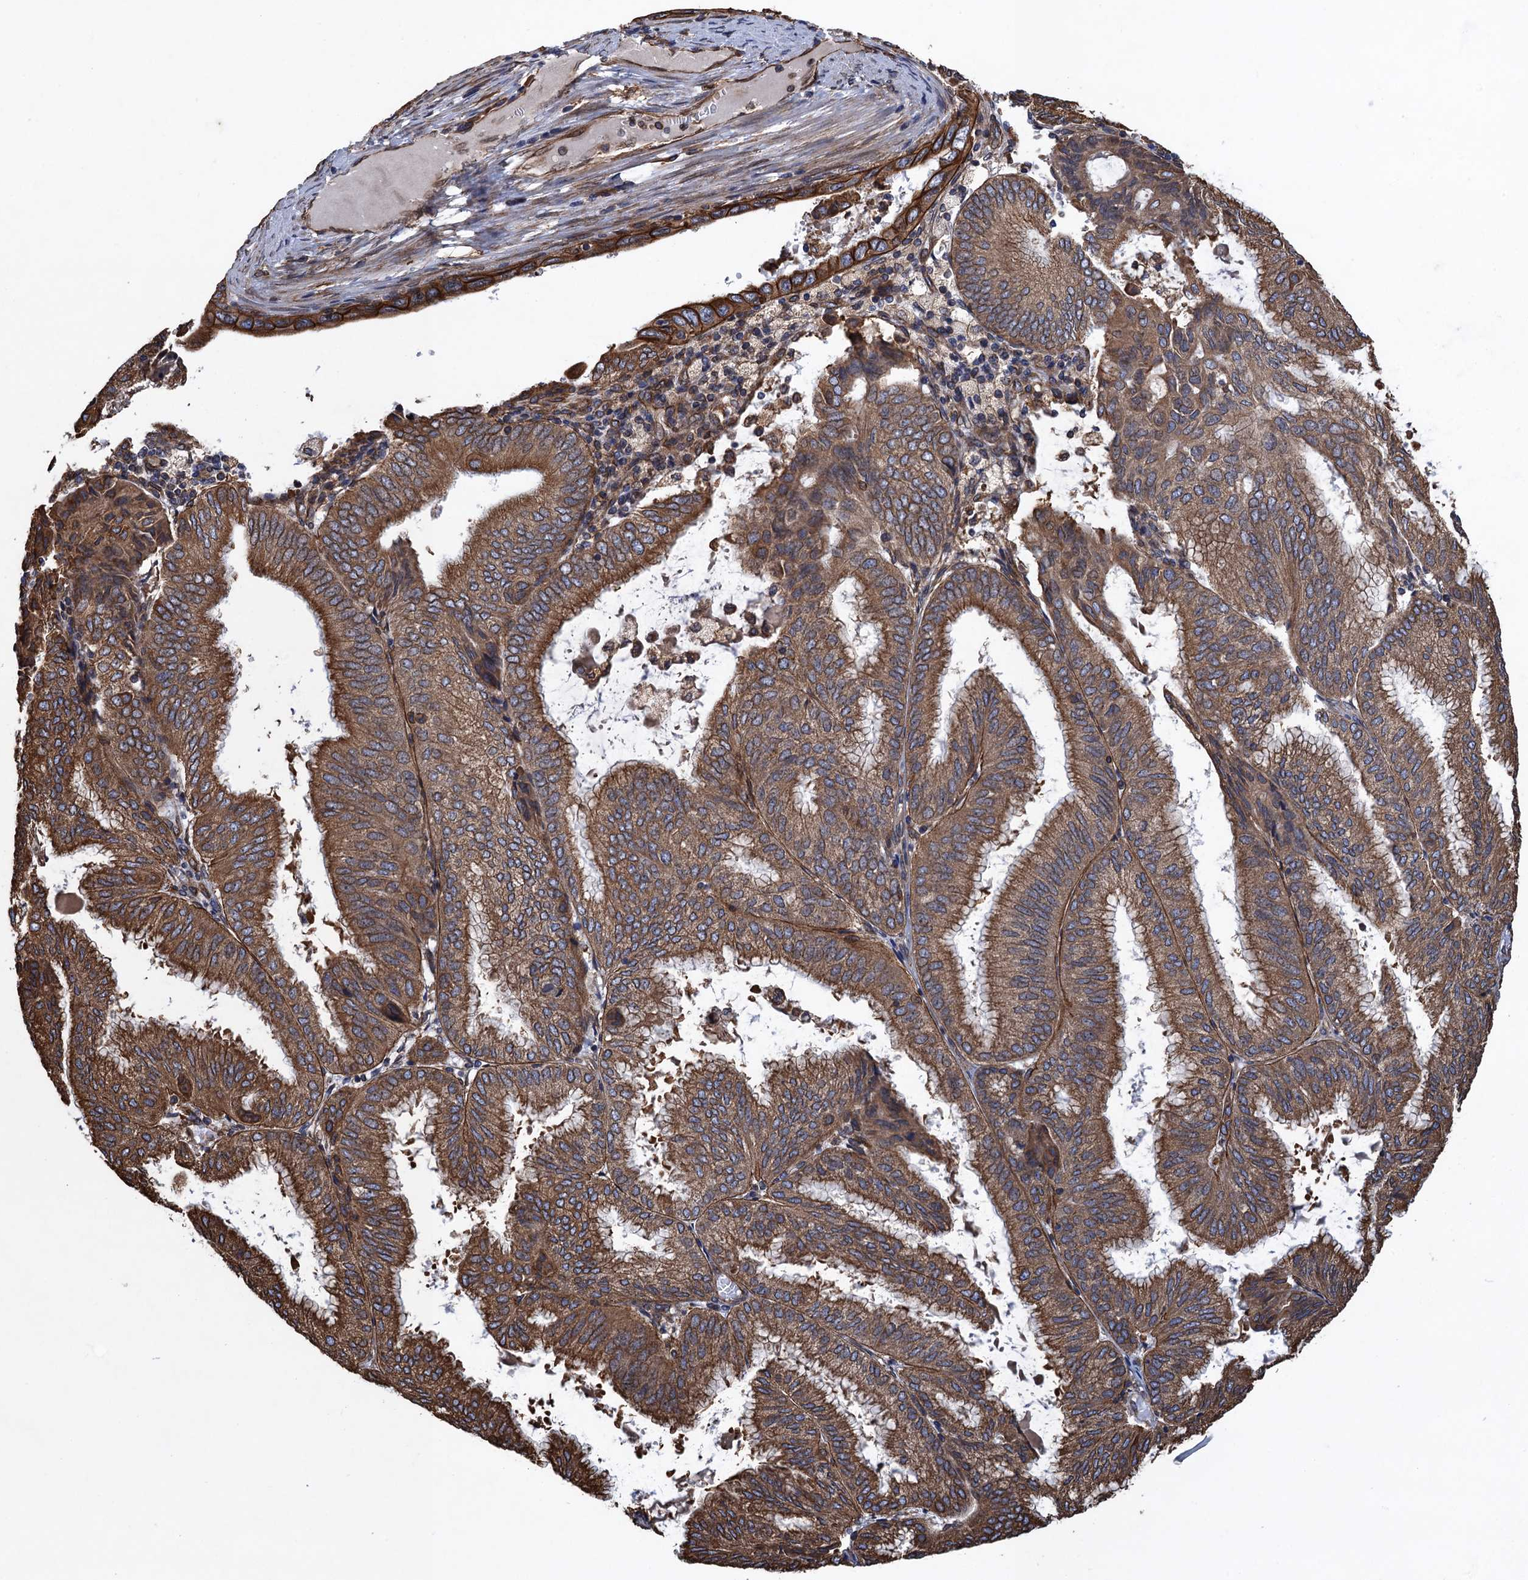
{"staining": {"intensity": "moderate", "quantity": ">75%", "location": "cytoplasmic/membranous"}, "tissue": "endometrial cancer", "cell_type": "Tumor cells", "image_type": "cancer", "snomed": [{"axis": "morphology", "description": "Adenocarcinoma, NOS"}, {"axis": "topography", "description": "Endometrium"}], "caption": "Moderate cytoplasmic/membranous staining is appreciated in approximately >75% of tumor cells in endometrial adenocarcinoma.", "gene": "ARMC5", "patient": {"sex": "female", "age": 49}}